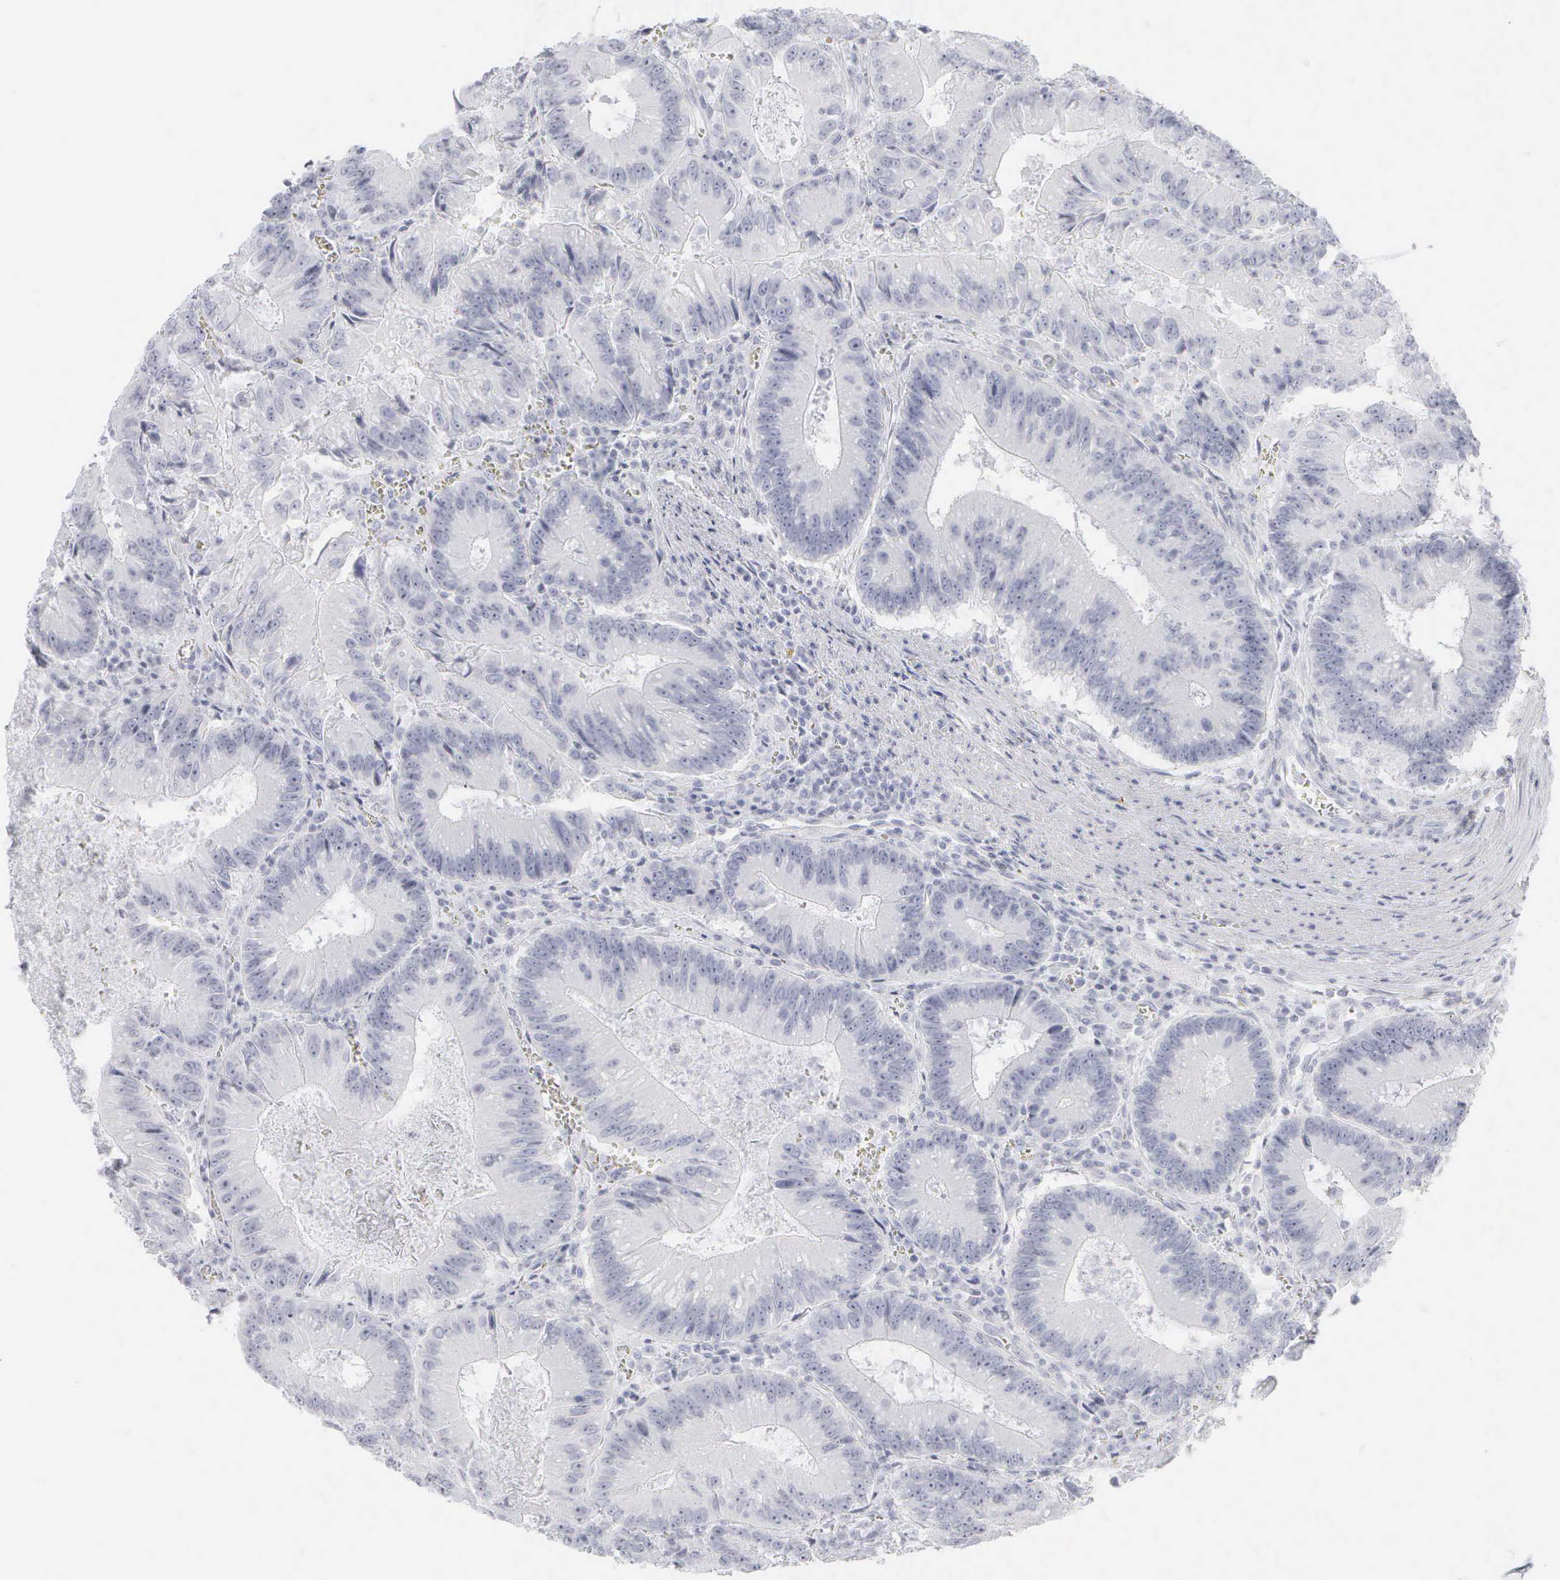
{"staining": {"intensity": "negative", "quantity": "none", "location": "none"}, "tissue": "colorectal cancer", "cell_type": "Tumor cells", "image_type": "cancer", "snomed": [{"axis": "morphology", "description": "Adenocarcinoma, NOS"}, {"axis": "topography", "description": "Rectum"}], "caption": "IHC histopathology image of neoplastic tissue: human colorectal cancer stained with DAB (3,3'-diaminobenzidine) shows no significant protein staining in tumor cells.", "gene": "KRT14", "patient": {"sex": "female", "age": 81}}